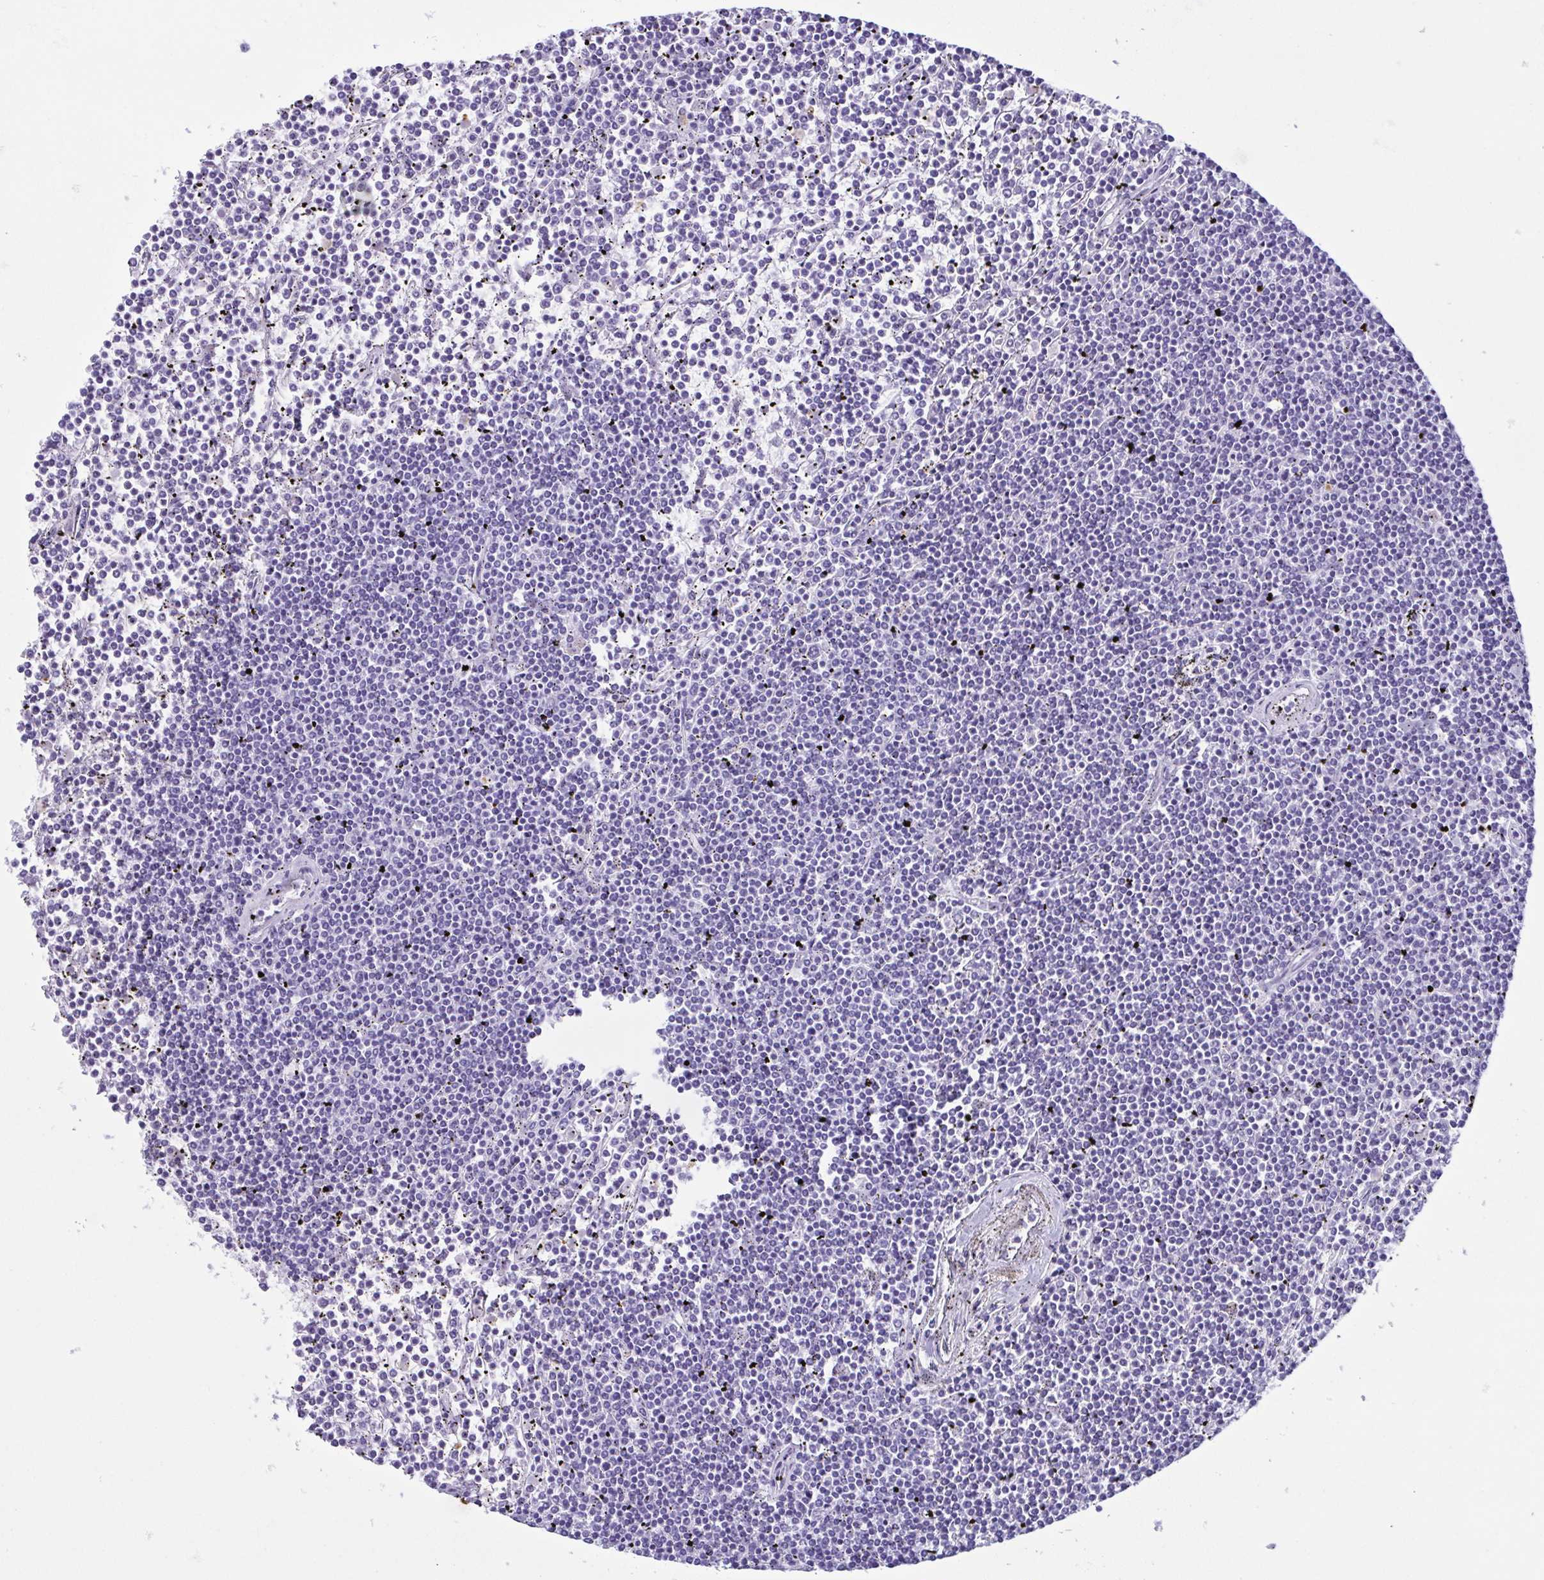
{"staining": {"intensity": "negative", "quantity": "none", "location": "none"}, "tissue": "lymphoma", "cell_type": "Tumor cells", "image_type": "cancer", "snomed": [{"axis": "morphology", "description": "Malignant lymphoma, non-Hodgkin's type, Low grade"}, {"axis": "topography", "description": "Spleen"}], "caption": "The image demonstrates no staining of tumor cells in lymphoma. (Brightfield microscopy of DAB (3,3'-diaminobenzidine) immunohistochemistry (IHC) at high magnification).", "gene": "LTF", "patient": {"sex": "female", "age": 19}}